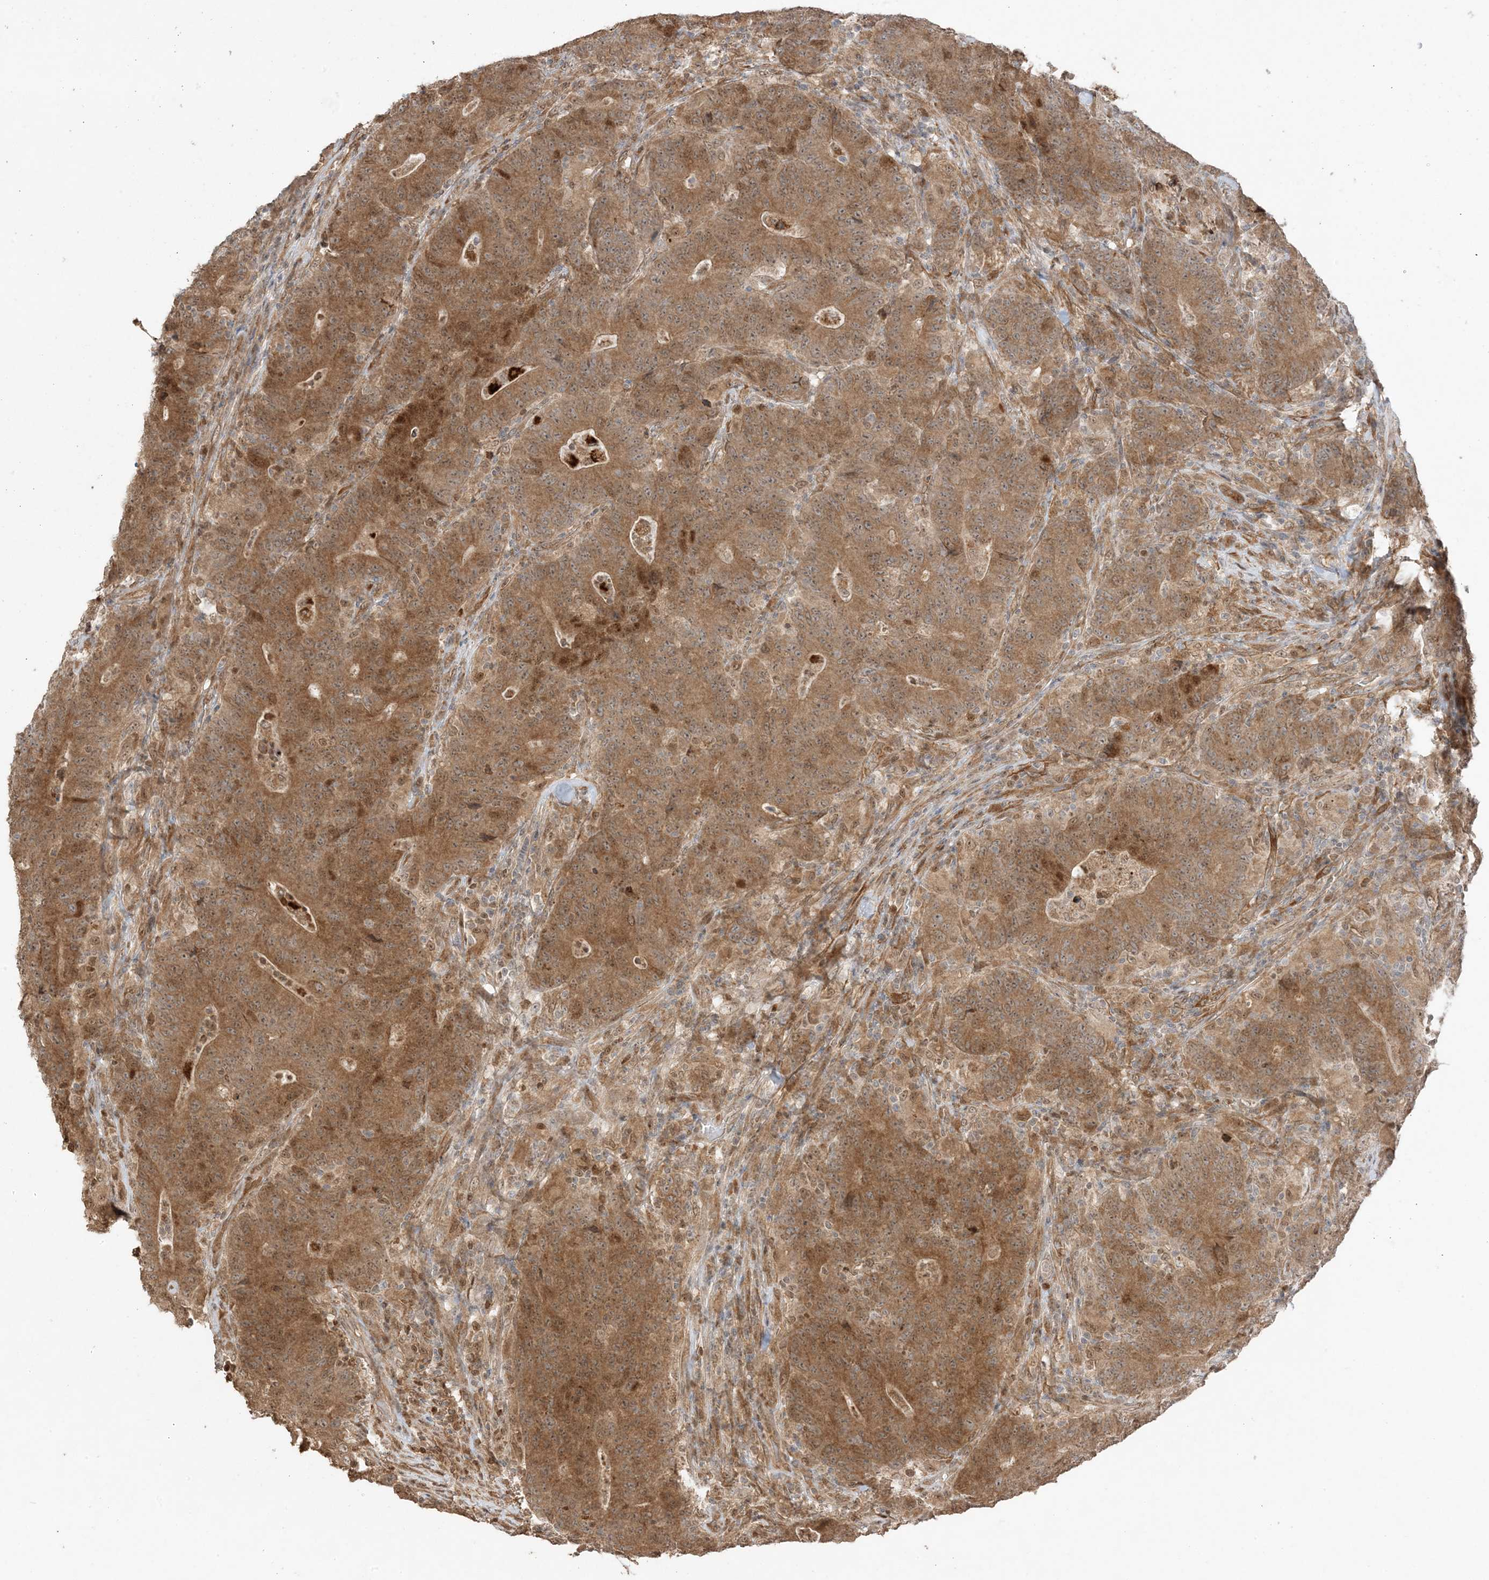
{"staining": {"intensity": "moderate", "quantity": ">75%", "location": "cytoplasmic/membranous"}, "tissue": "colorectal cancer", "cell_type": "Tumor cells", "image_type": "cancer", "snomed": [{"axis": "morphology", "description": "Normal tissue, NOS"}, {"axis": "morphology", "description": "Adenocarcinoma, NOS"}, {"axis": "topography", "description": "Colon"}], "caption": "IHC image of human colorectal cancer stained for a protein (brown), which displays medium levels of moderate cytoplasmic/membranous expression in approximately >75% of tumor cells.", "gene": "ZBTB41", "patient": {"sex": "female", "age": 75}}